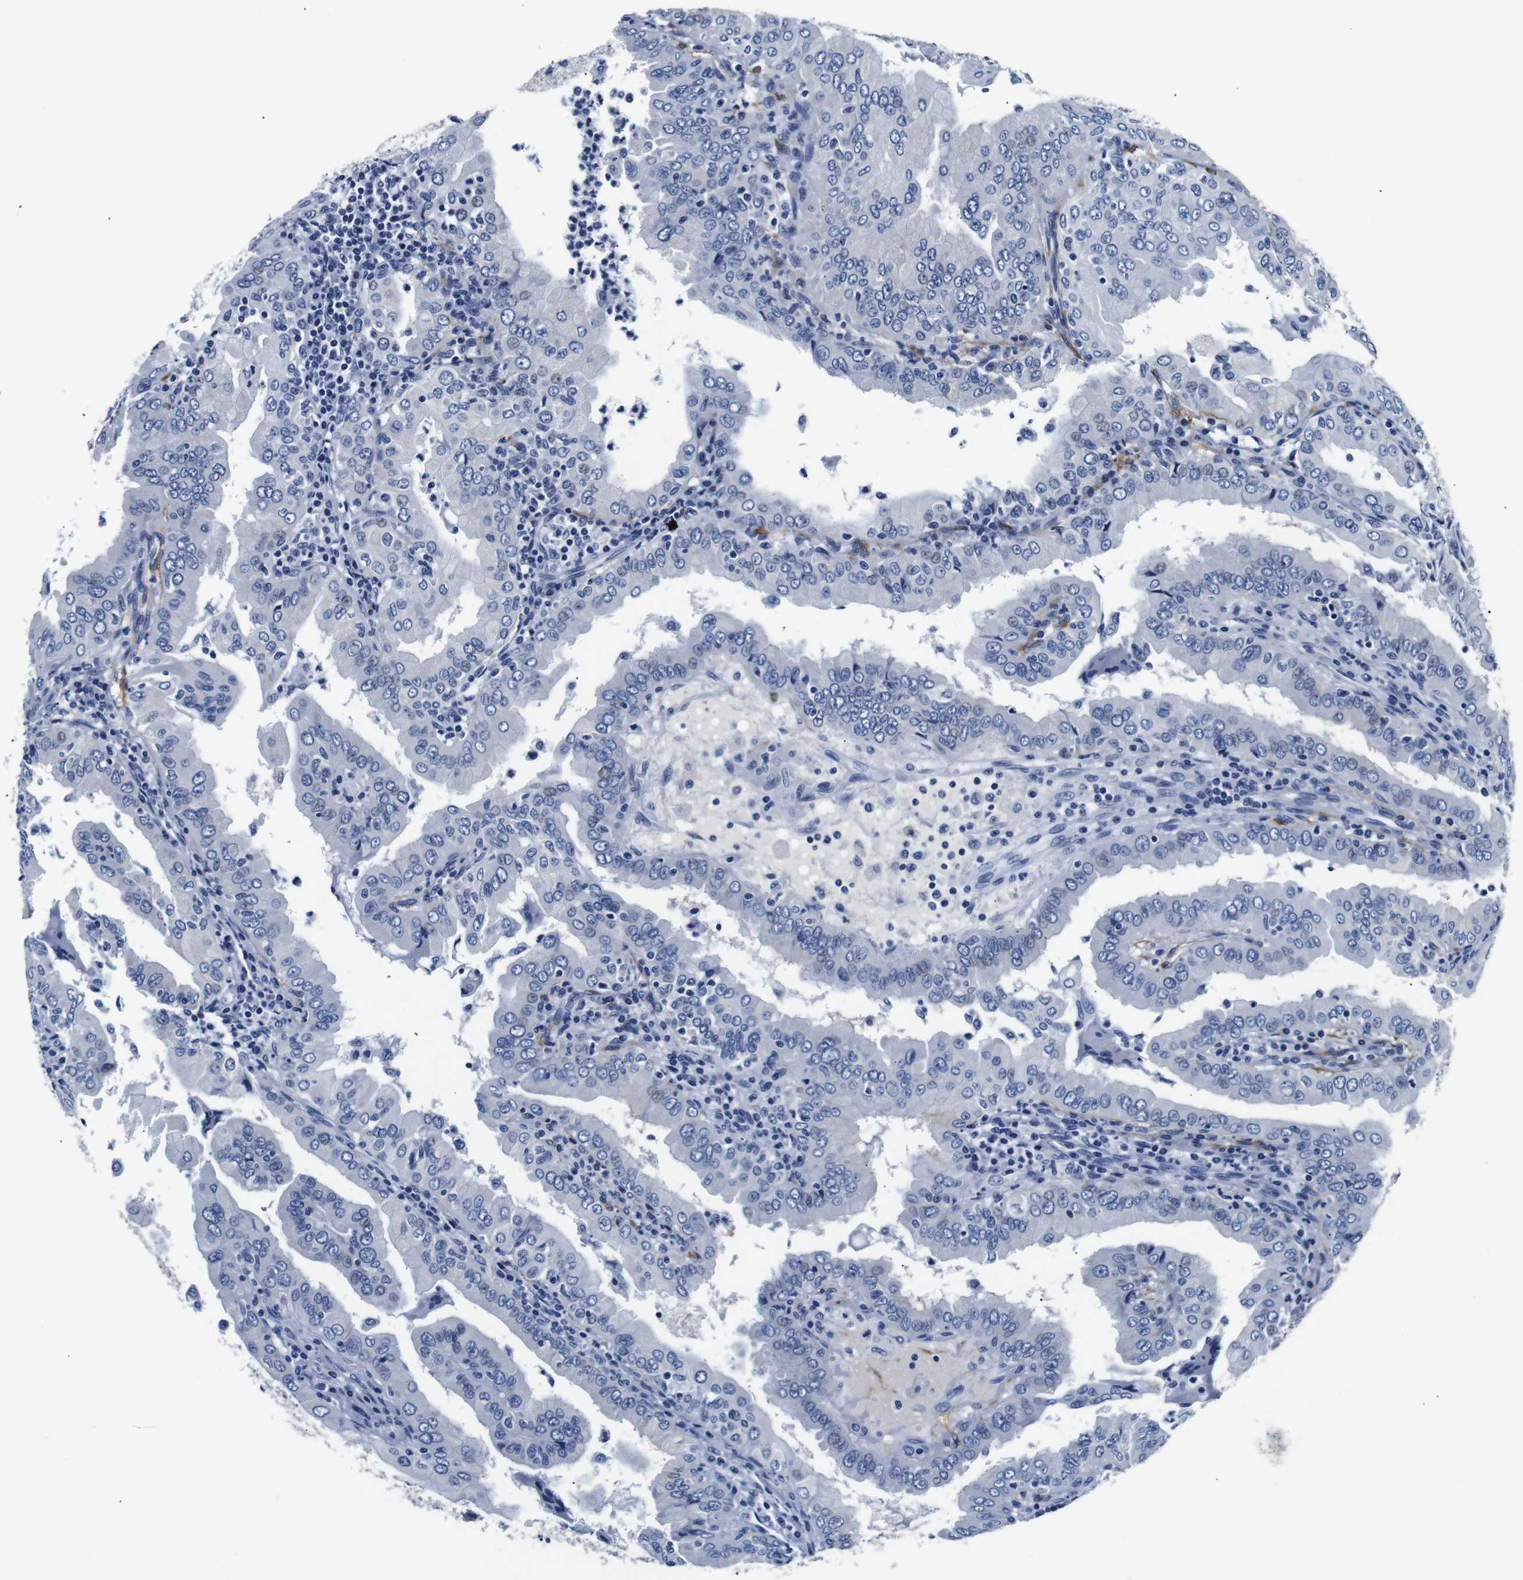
{"staining": {"intensity": "negative", "quantity": "none", "location": "none"}, "tissue": "thyroid cancer", "cell_type": "Tumor cells", "image_type": "cancer", "snomed": [{"axis": "morphology", "description": "Papillary adenocarcinoma, NOS"}, {"axis": "topography", "description": "Thyroid gland"}], "caption": "Tumor cells show no significant staining in thyroid cancer.", "gene": "GAP43", "patient": {"sex": "male", "age": 33}}